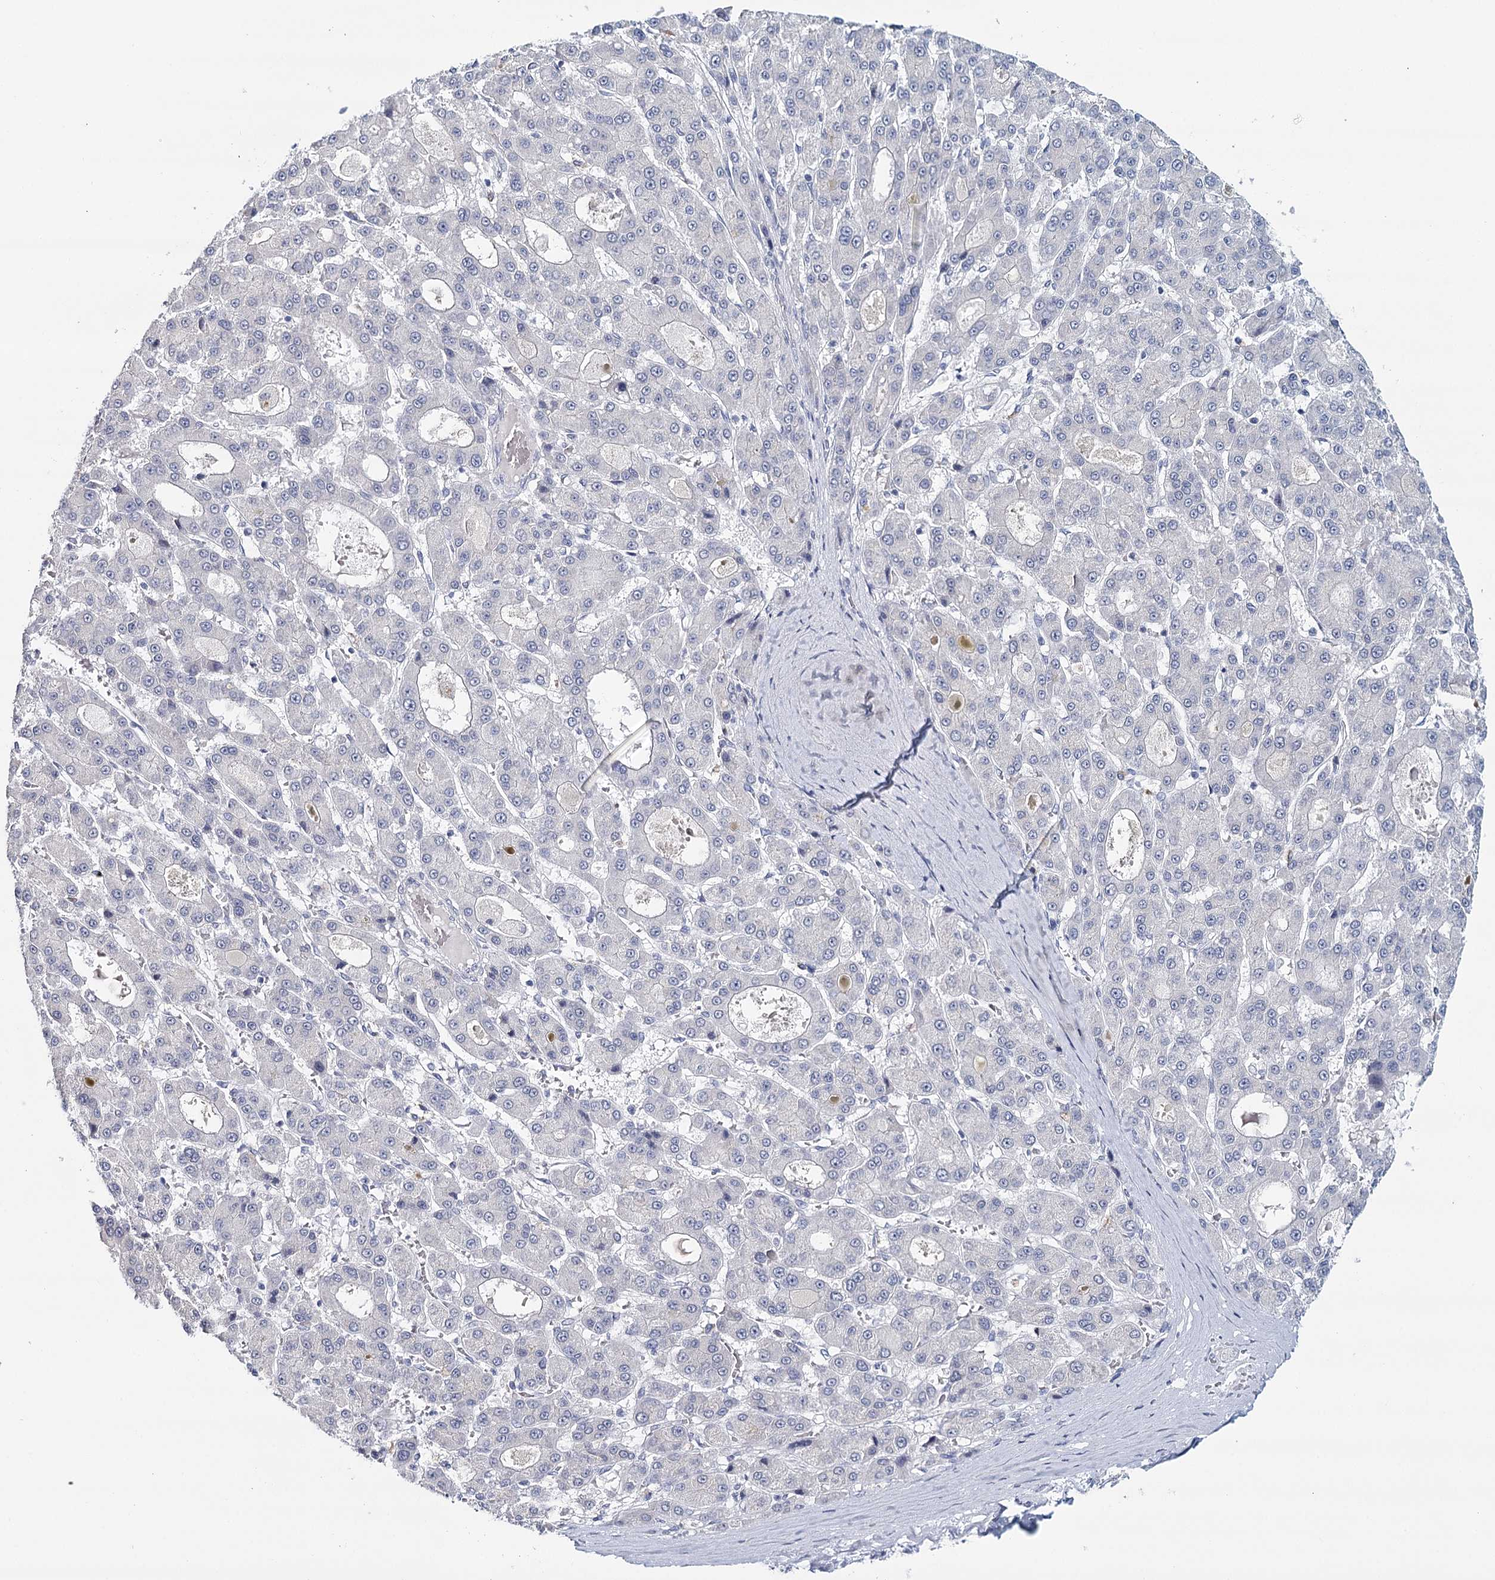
{"staining": {"intensity": "negative", "quantity": "none", "location": "none"}, "tissue": "liver cancer", "cell_type": "Tumor cells", "image_type": "cancer", "snomed": [{"axis": "morphology", "description": "Carcinoma, Hepatocellular, NOS"}, {"axis": "topography", "description": "Liver"}], "caption": "The histopathology image exhibits no staining of tumor cells in liver hepatocellular carcinoma.", "gene": "HSPA4L", "patient": {"sex": "male", "age": 70}}